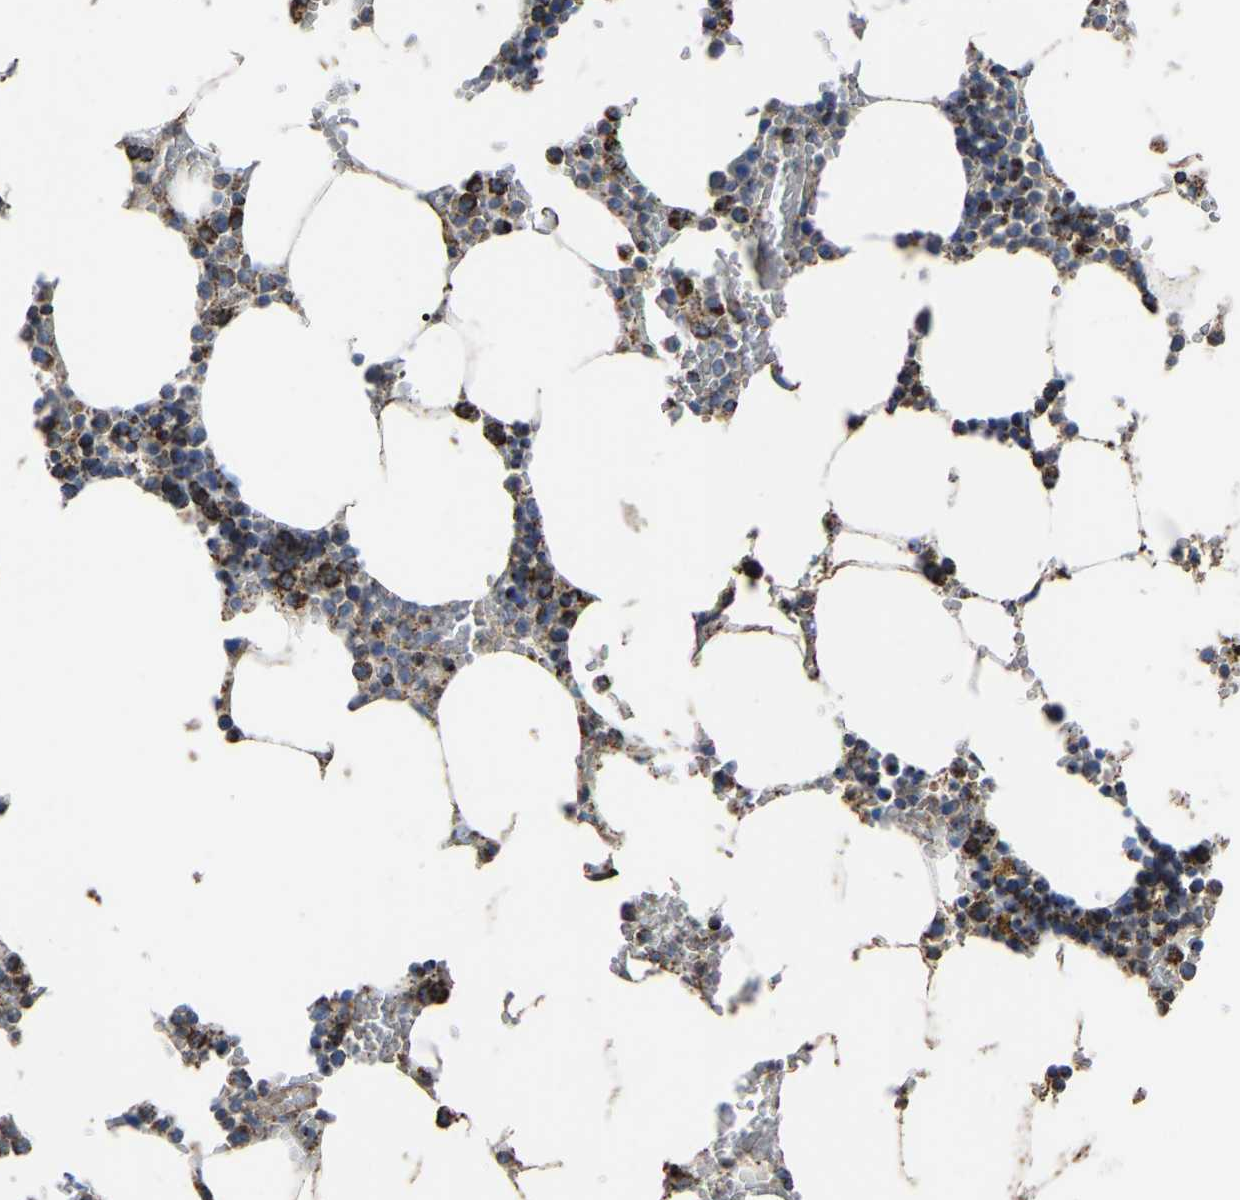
{"staining": {"intensity": "strong", "quantity": "<25%", "location": "cytoplasmic/membranous"}, "tissue": "bone marrow", "cell_type": "Hematopoietic cells", "image_type": "normal", "snomed": [{"axis": "morphology", "description": "Normal tissue, NOS"}, {"axis": "topography", "description": "Bone marrow"}], "caption": "Hematopoietic cells demonstrate strong cytoplasmic/membranous staining in about <25% of cells in unremarkable bone marrow.", "gene": "ETFA", "patient": {"sex": "male", "age": 70}}